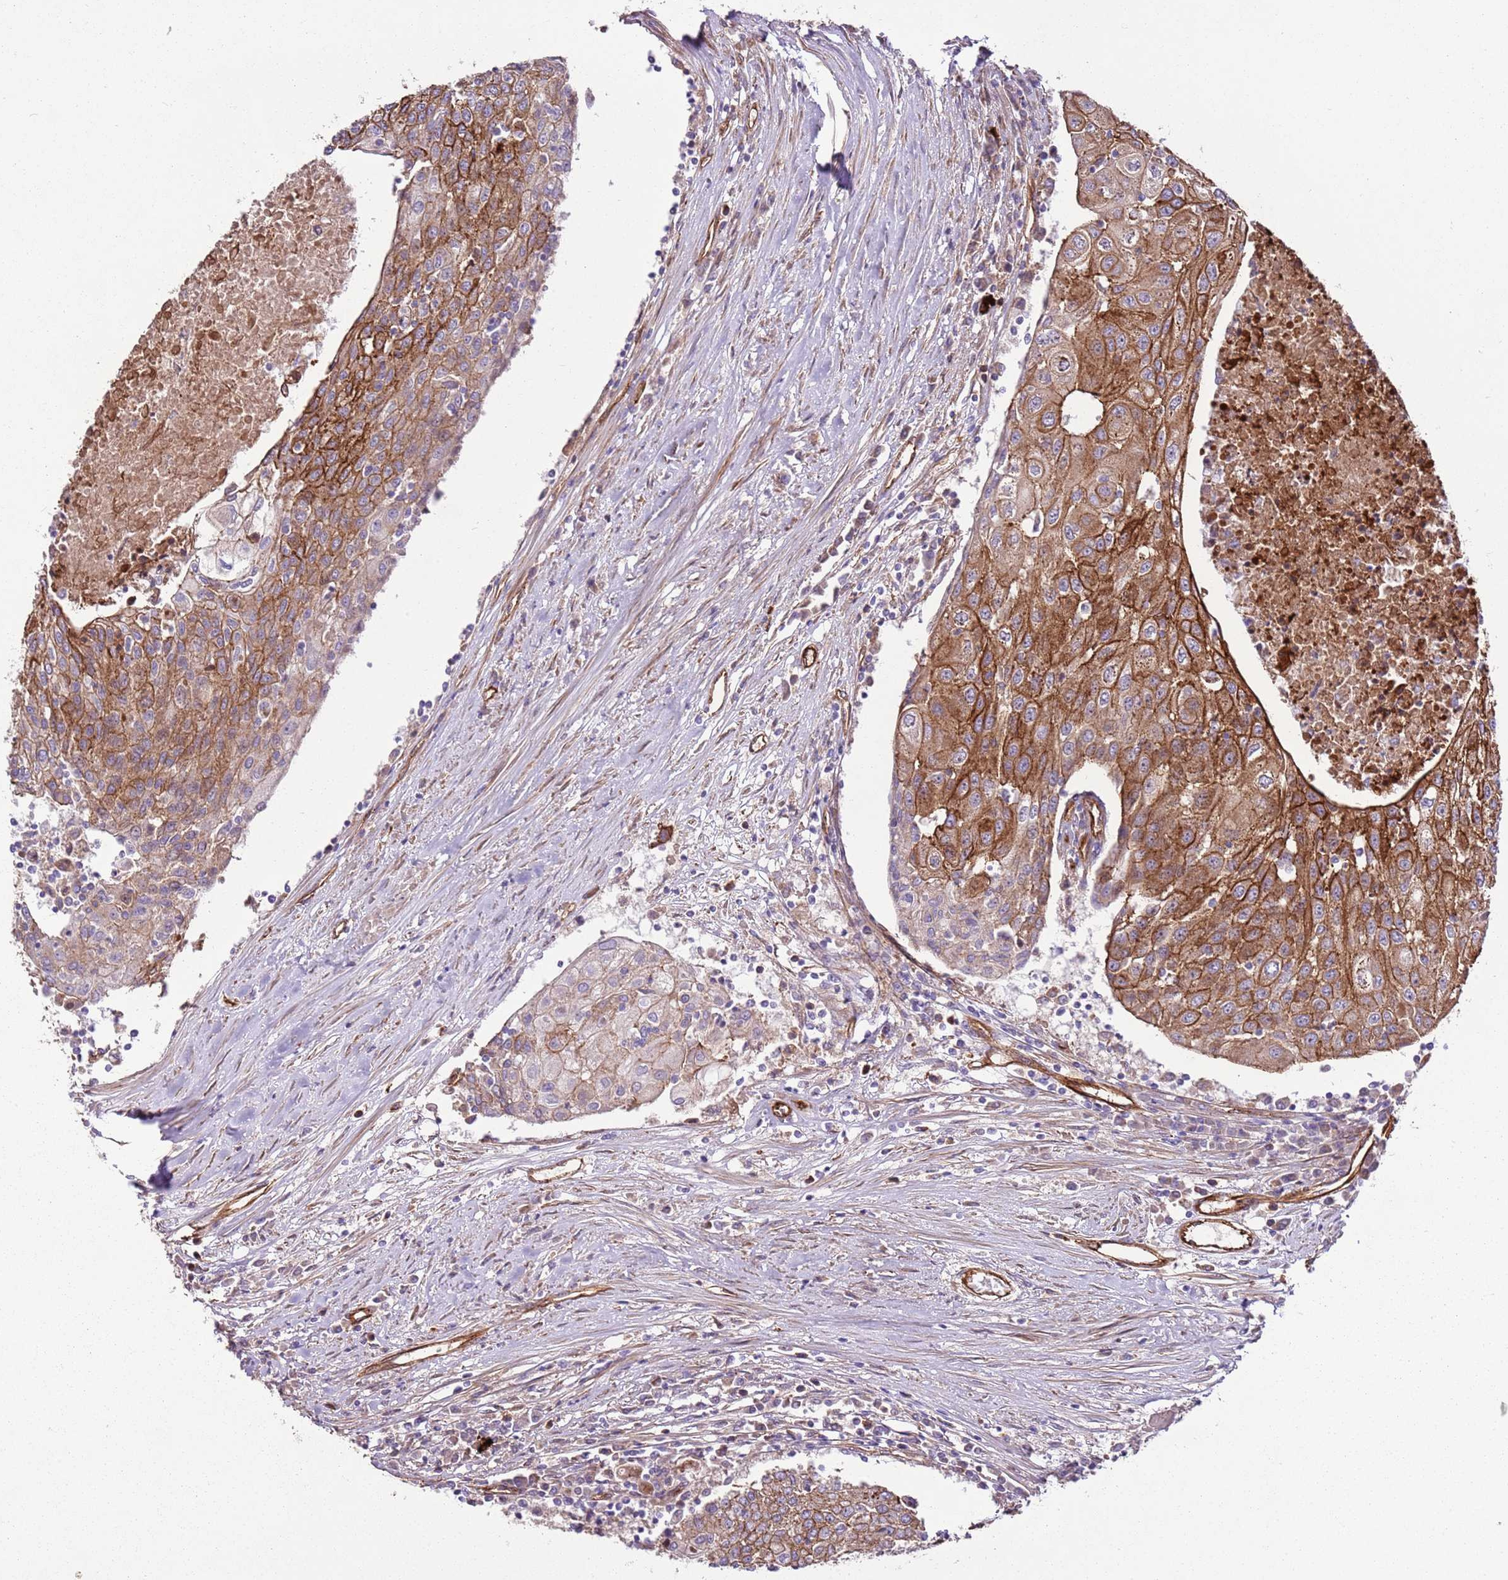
{"staining": {"intensity": "moderate", "quantity": ">75%", "location": "cytoplasmic/membranous"}, "tissue": "urothelial cancer", "cell_type": "Tumor cells", "image_type": "cancer", "snomed": [{"axis": "morphology", "description": "Urothelial carcinoma, High grade"}, {"axis": "topography", "description": "Urinary bladder"}], "caption": "Protein expression analysis of human urothelial cancer reveals moderate cytoplasmic/membranous staining in about >75% of tumor cells. The protein is stained brown, and the nuclei are stained in blue (DAB (3,3'-diaminobenzidine) IHC with brightfield microscopy, high magnification).", "gene": "ZNF827", "patient": {"sex": "female", "age": 85}}